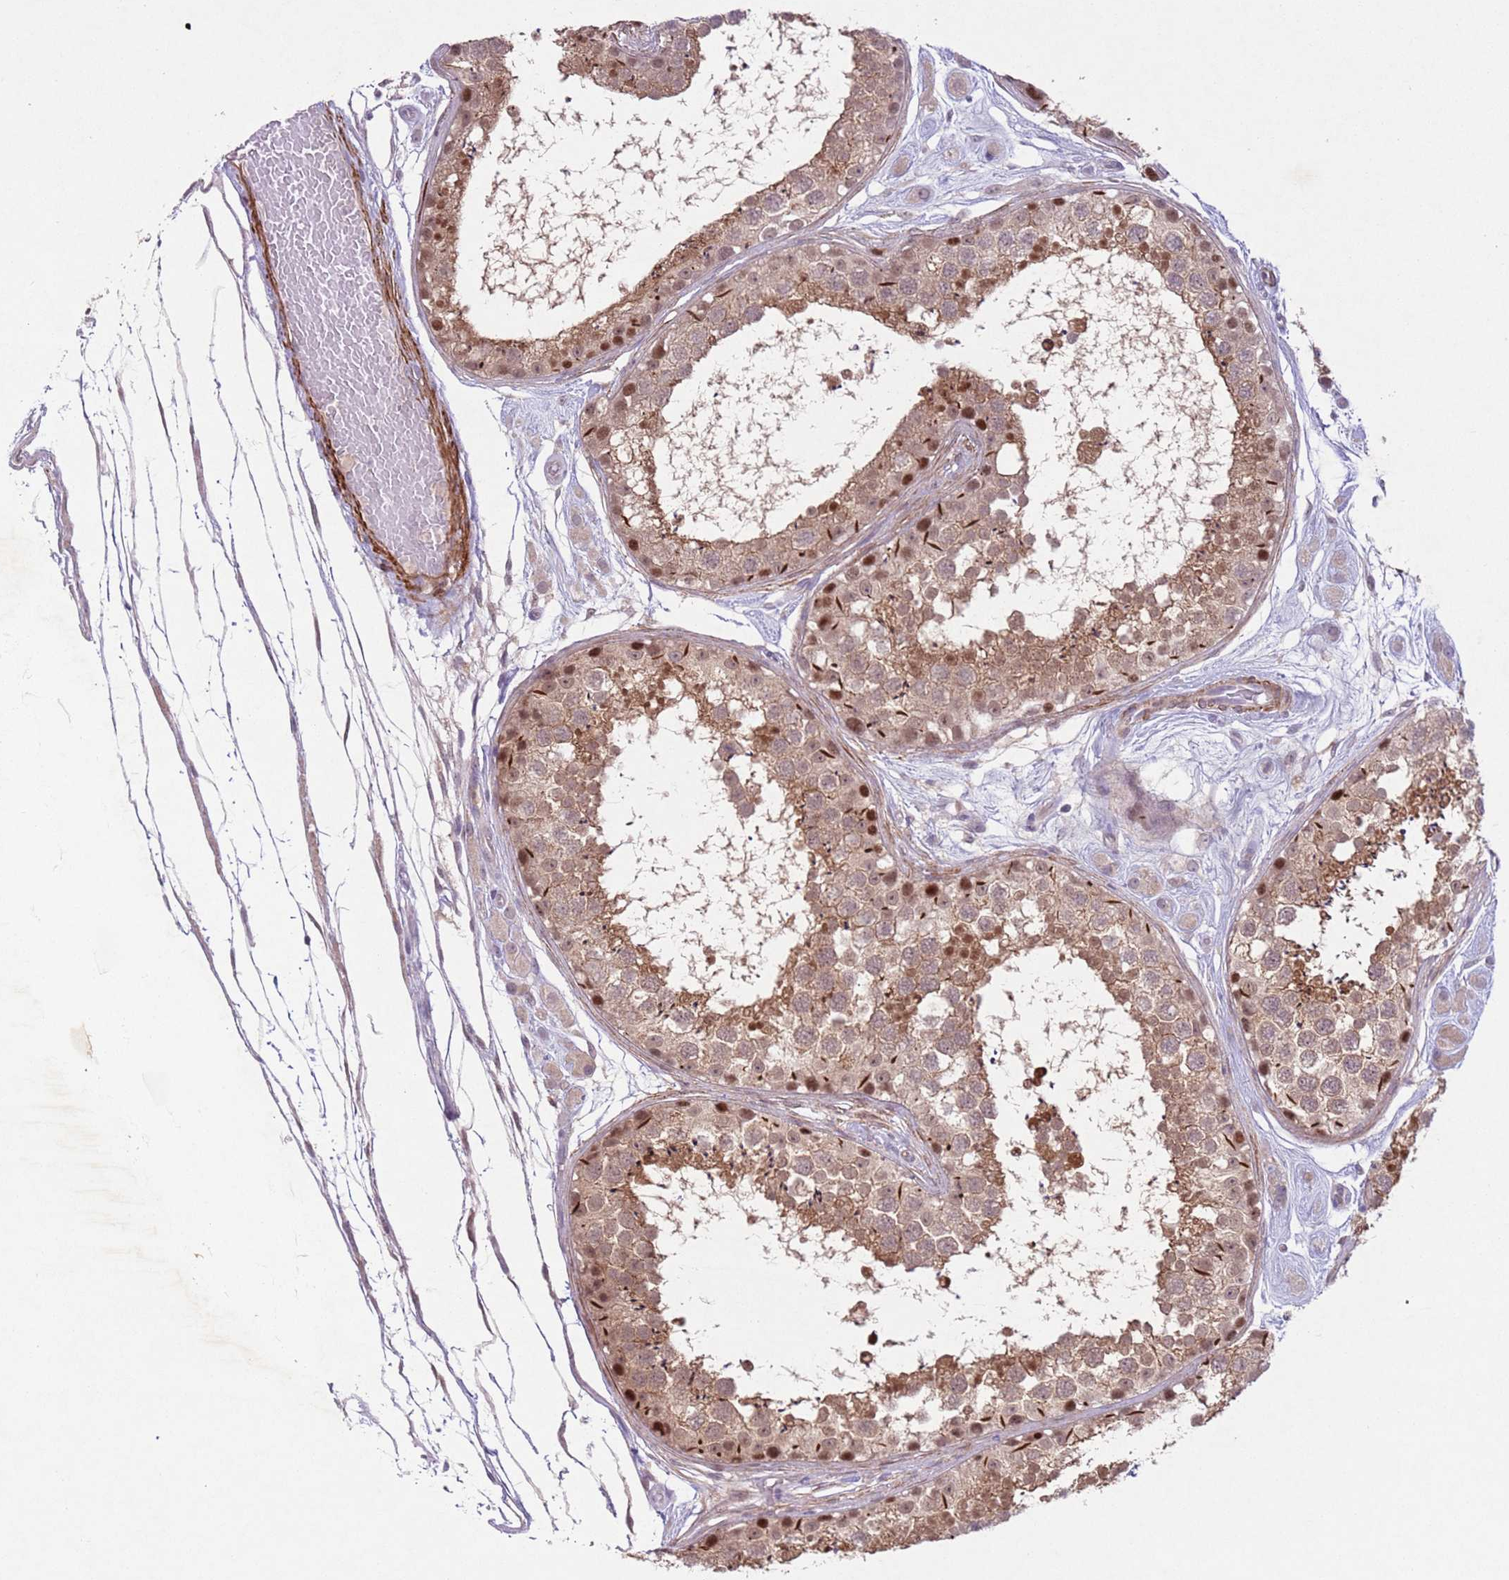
{"staining": {"intensity": "moderate", "quantity": ">75%", "location": "cytoplasmic/membranous,nuclear"}, "tissue": "testis", "cell_type": "Cells in seminiferous ducts", "image_type": "normal", "snomed": [{"axis": "morphology", "description": "Normal tissue, NOS"}, {"axis": "topography", "description": "Testis"}], "caption": "DAB immunohistochemical staining of benign human testis demonstrates moderate cytoplasmic/membranous,nuclear protein expression in approximately >75% of cells in seminiferous ducts.", "gene": "CCNI", "patient": {"sex": "male", "age": 25}}